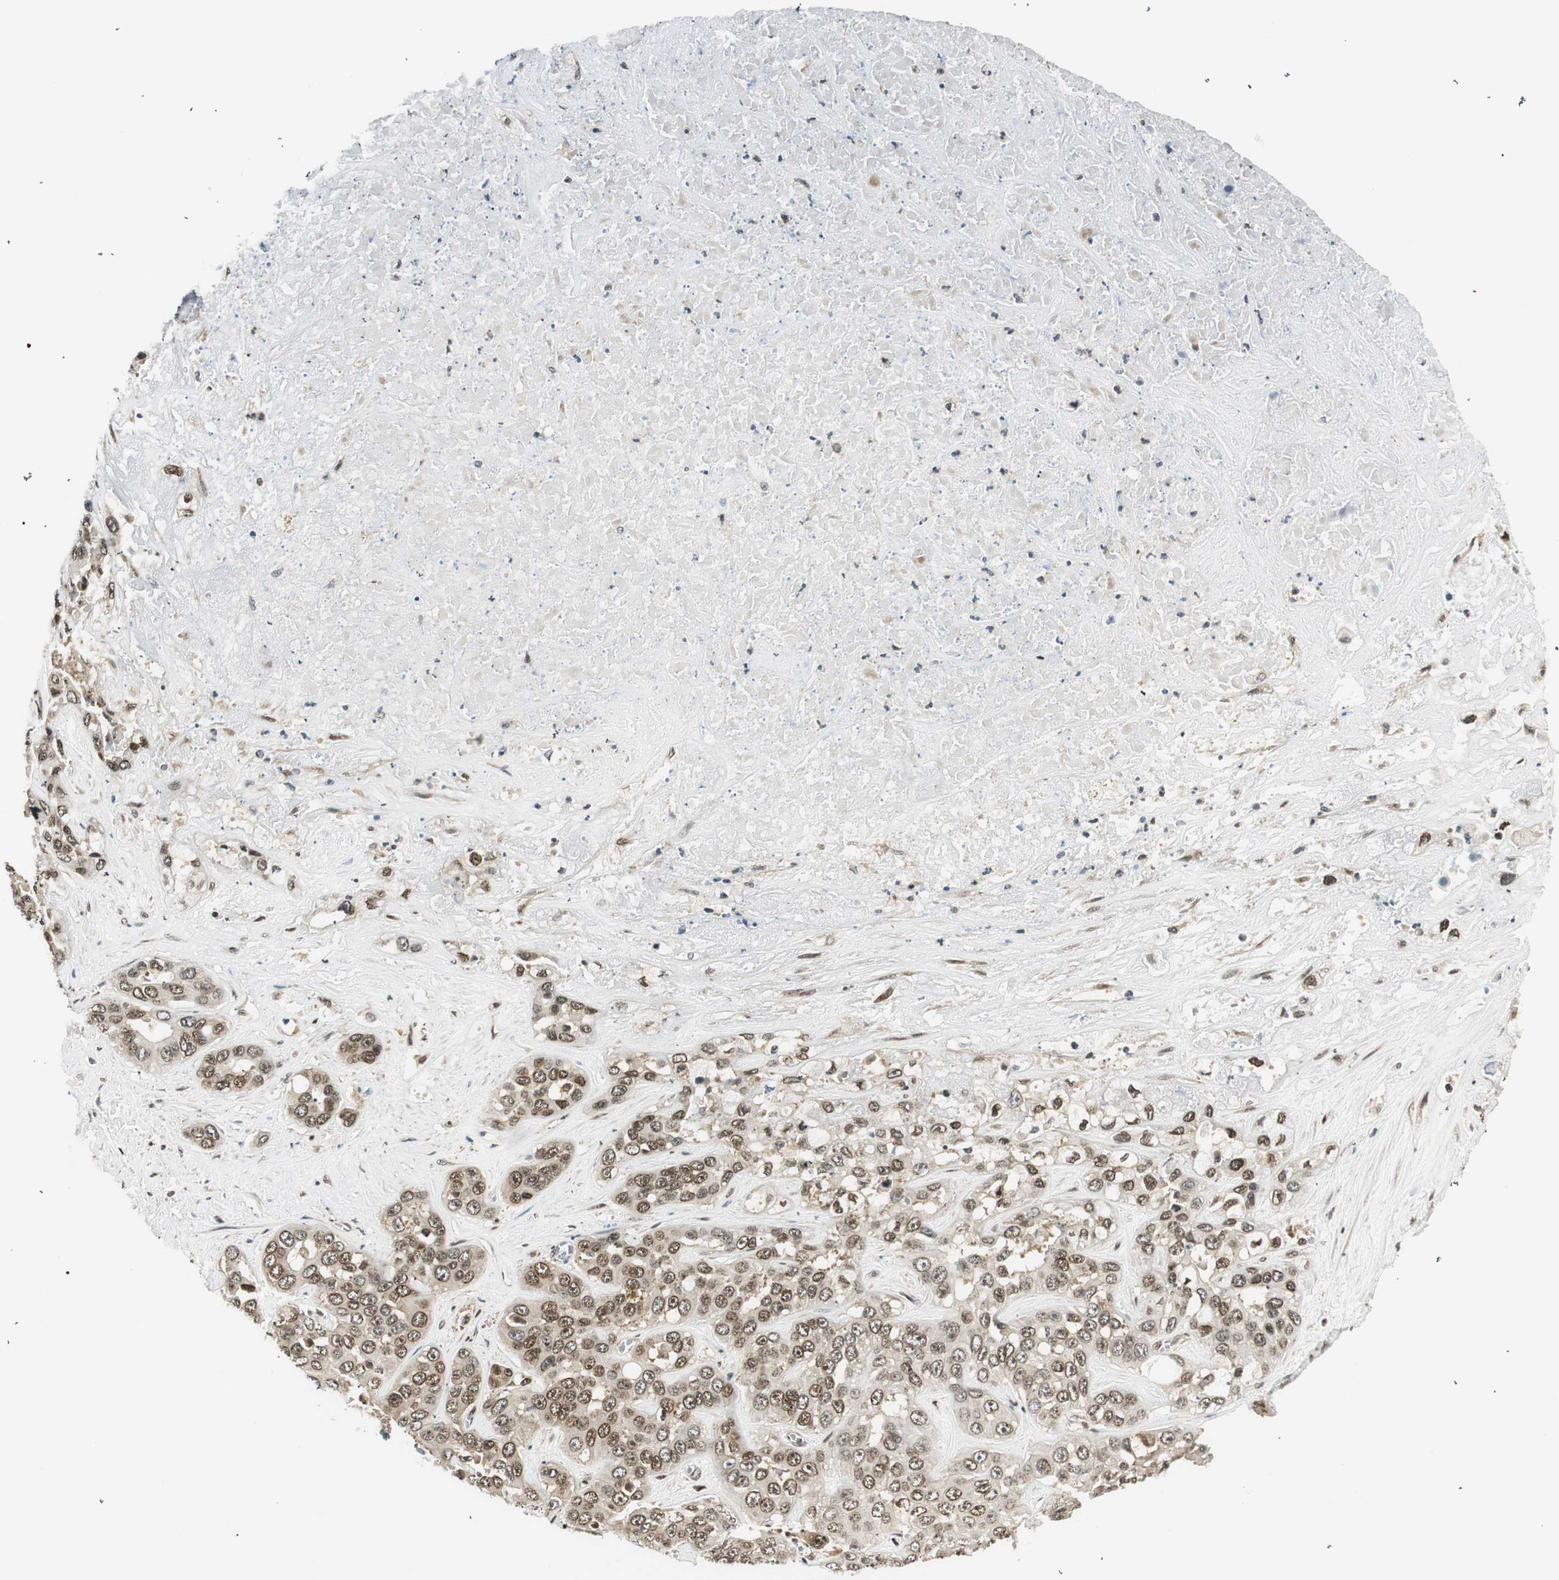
{"staining": {"intensity": "moderate", "quantity": ">75%", "location": "nuclear"}, "tissue": "liver cancer", "cell_type": "Tumor cells", "image_type": "cancer", "snomed": [{"axis": "morphology", "description": "Cholangiocarcinoma"}, {"axis": "topography", "description": "Liver"}], "caption": "Protein analysis of liver cancer tissue exhibits moderate nuclear expression in about >75% of tumor cells.", "gene": "RING1", "patient": {"sex": "female", "age": 52}}